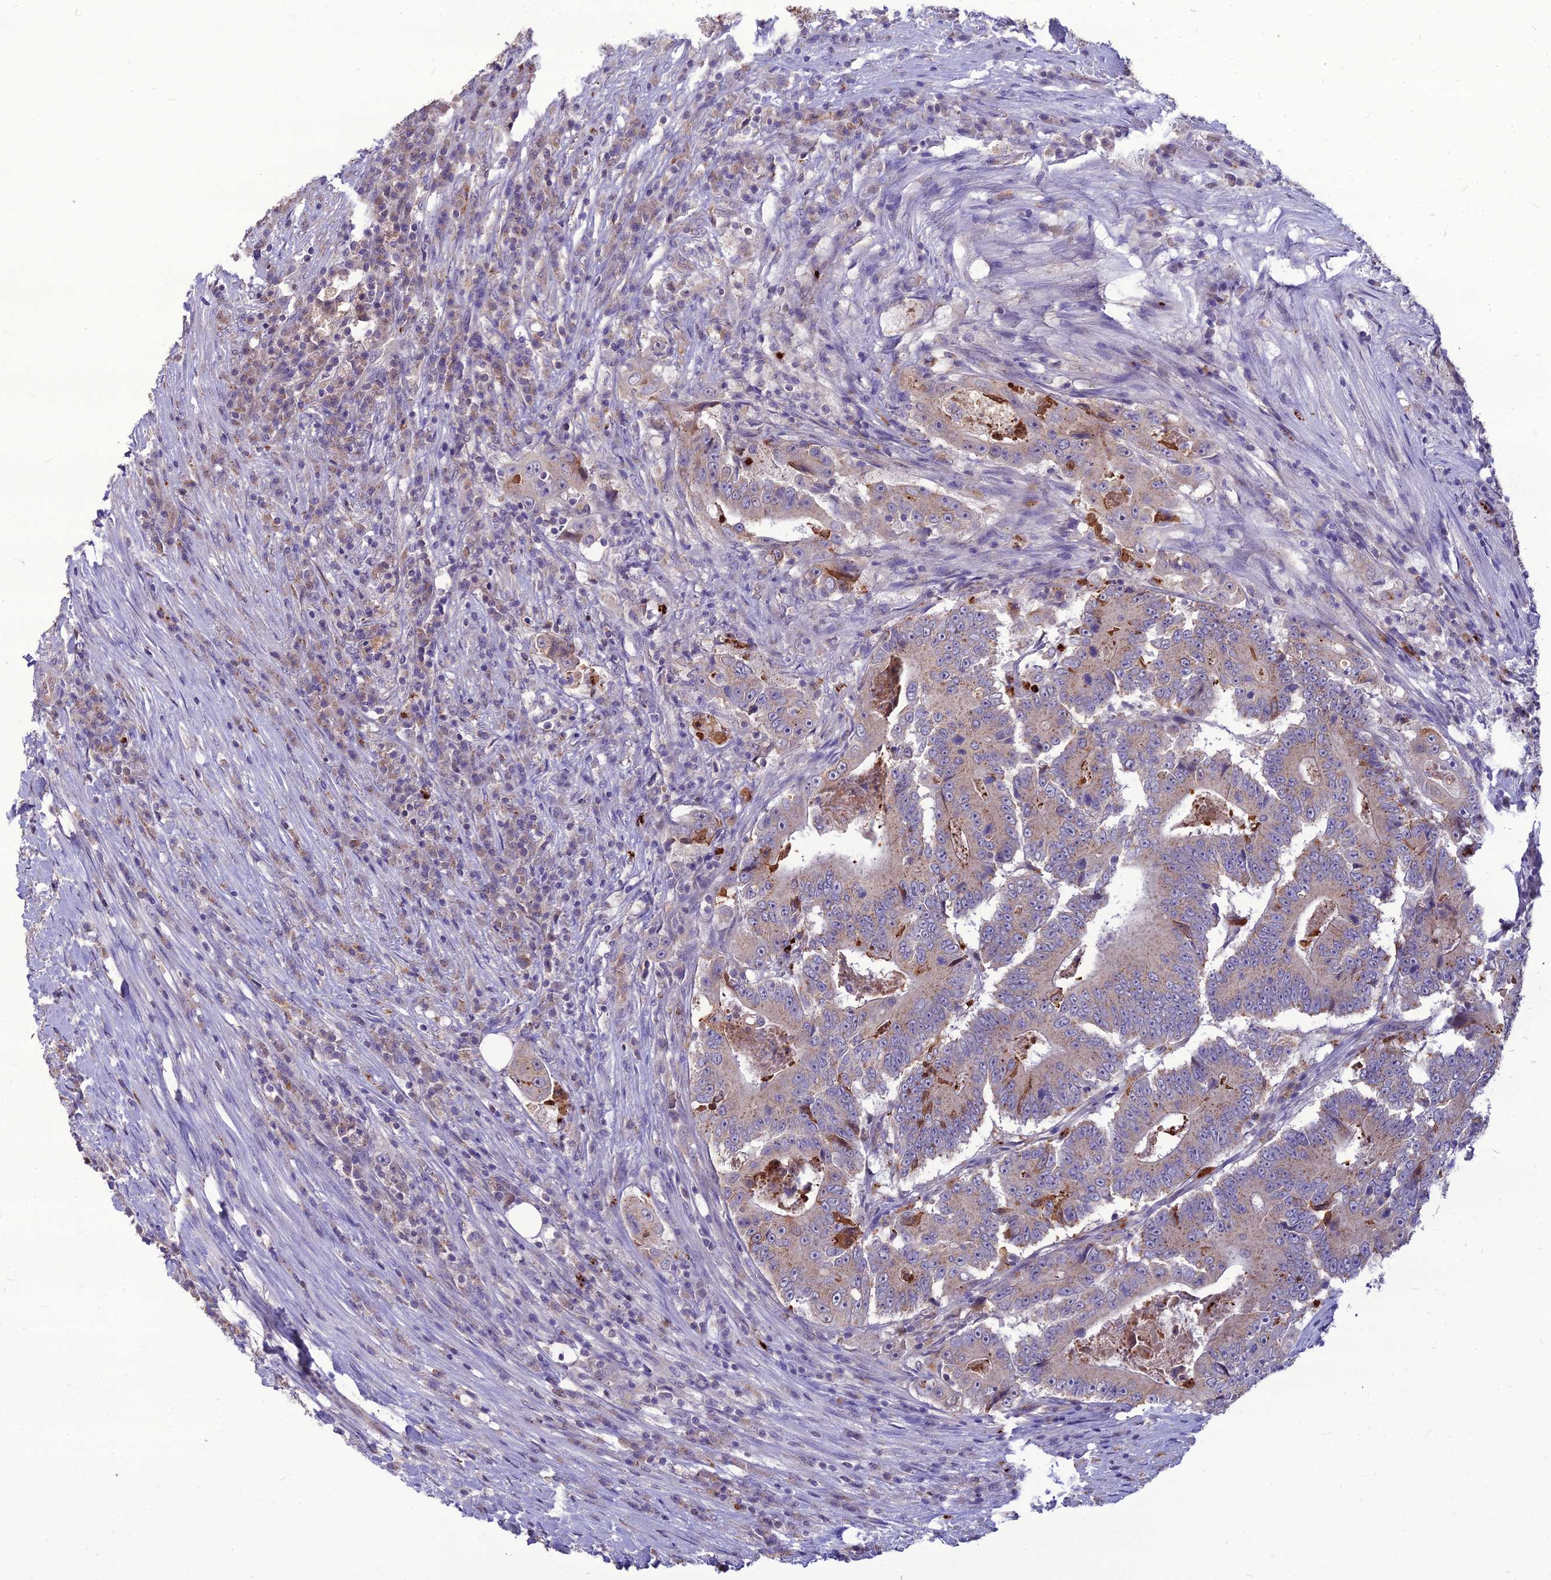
{"staining": {"intensity": "weak", "quantity": ">75%", "location": "cytoplasmic/membranous"}, "tissue": "colorectal cancer", "cell_type": "Tumor cells", "image_type": "cancer", "snomed": [{"axis": "morphology", "description": "Adenocarcinoma, NOS"}, {"axis": "topography", "description": "Colon"}], "caption": "Tumor cells exhibit low levels of weak cytoplasmic/membranous staining in approximately >75% of cells in human colorectal cancer (adenocarcinoma).", "gene": "PCED1B", "patient": {"sex": "male", "age": 83}}